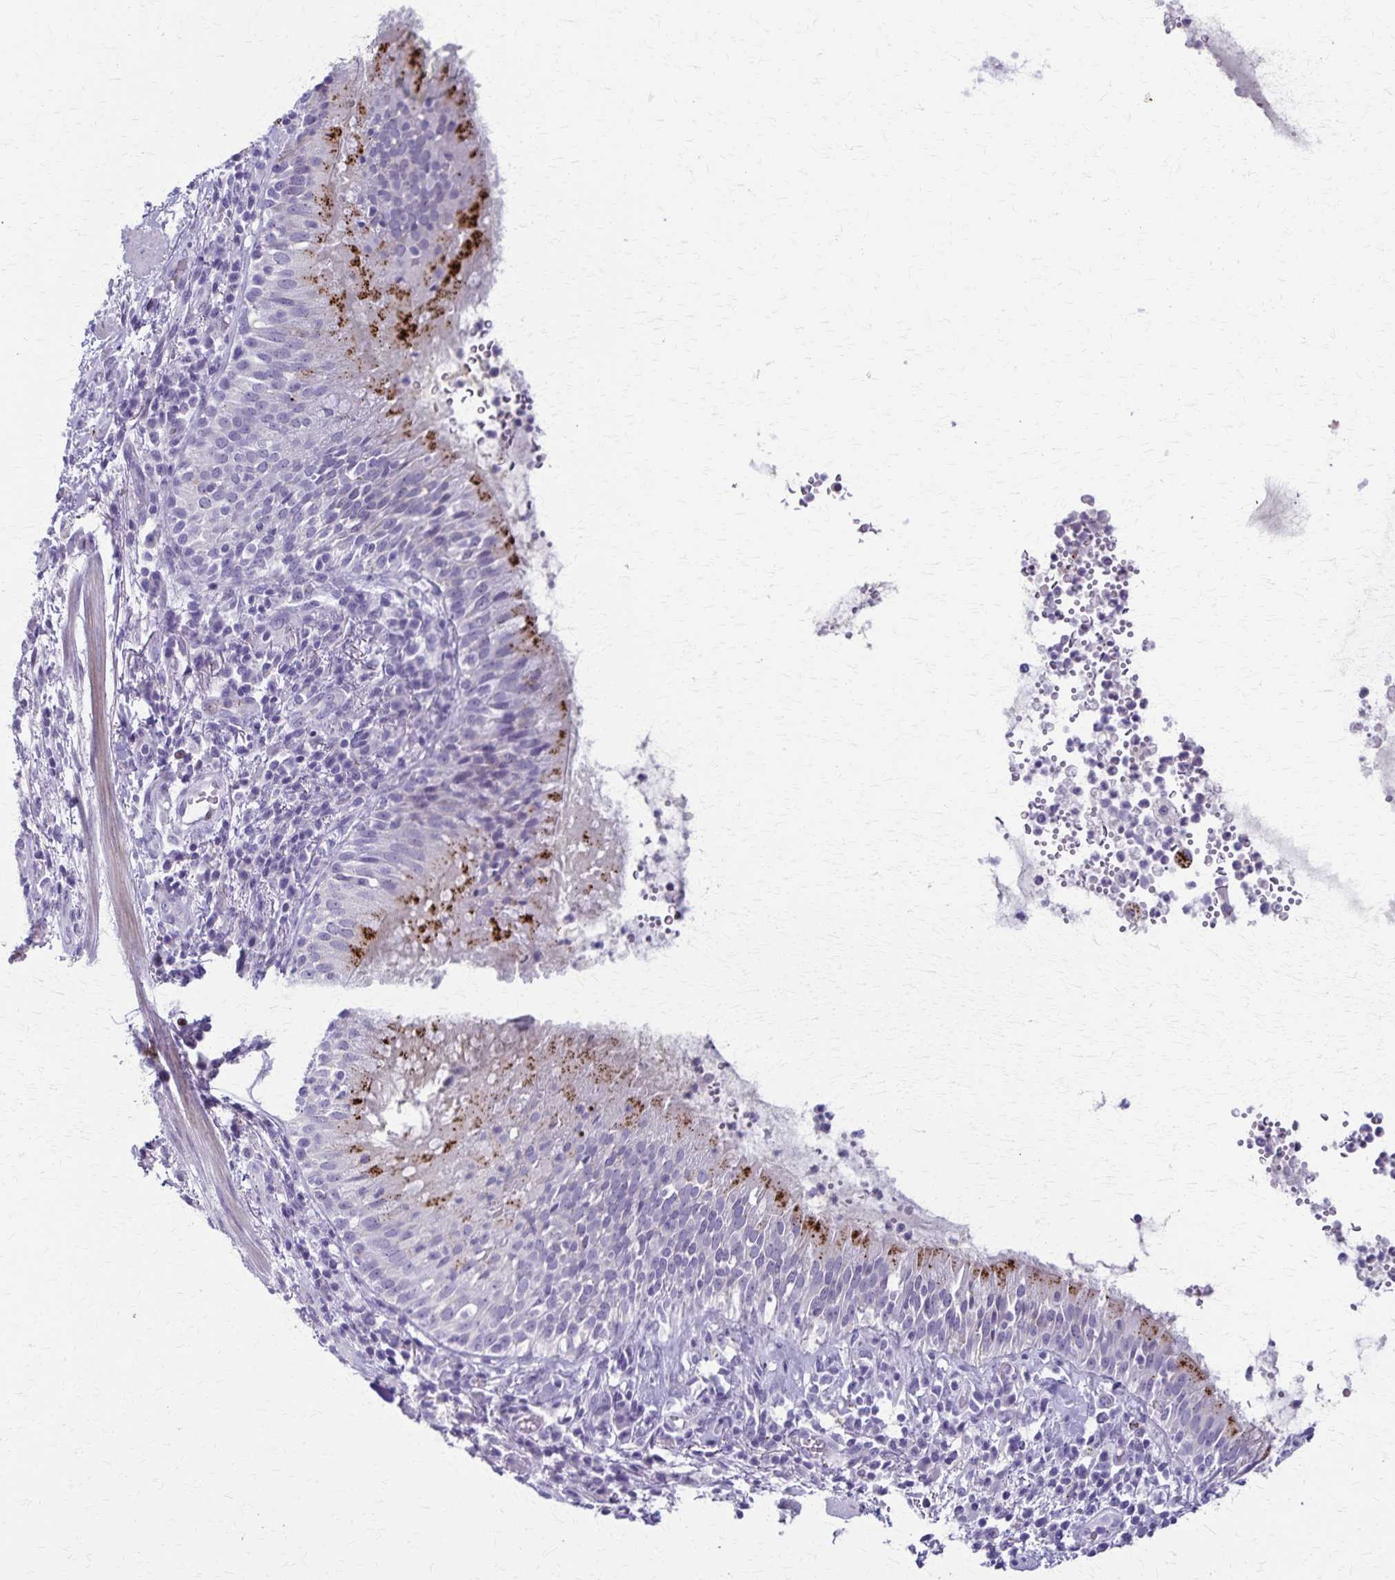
{"staining": {"intensity": "strong", "quantity": "25%-75%", "location": "cytoplasmic/membranous"}, "tissue": "bronchus", "cell_type": "Respiratory epithelial cells", "image_type": "normal", "snomed": [{"axis": "morphology", "description": "Normal tissue, NOS"}, {"axis": "topography", "description": "Cartilage tissue"}, {"axis": "topography", "description": "Bronchus"}], "caption": "A photomicrograph of human bronchus stained for a protein reveals strong cytoplasmic/membranous brown staining in respiratory epithelial cells. (DAB (3,3'-diaminobenzidine) = brown stain, brightfield microscopy at high magnification).", "gene": "TMEM60", "patient": {"sex": "male", "age": 56}}